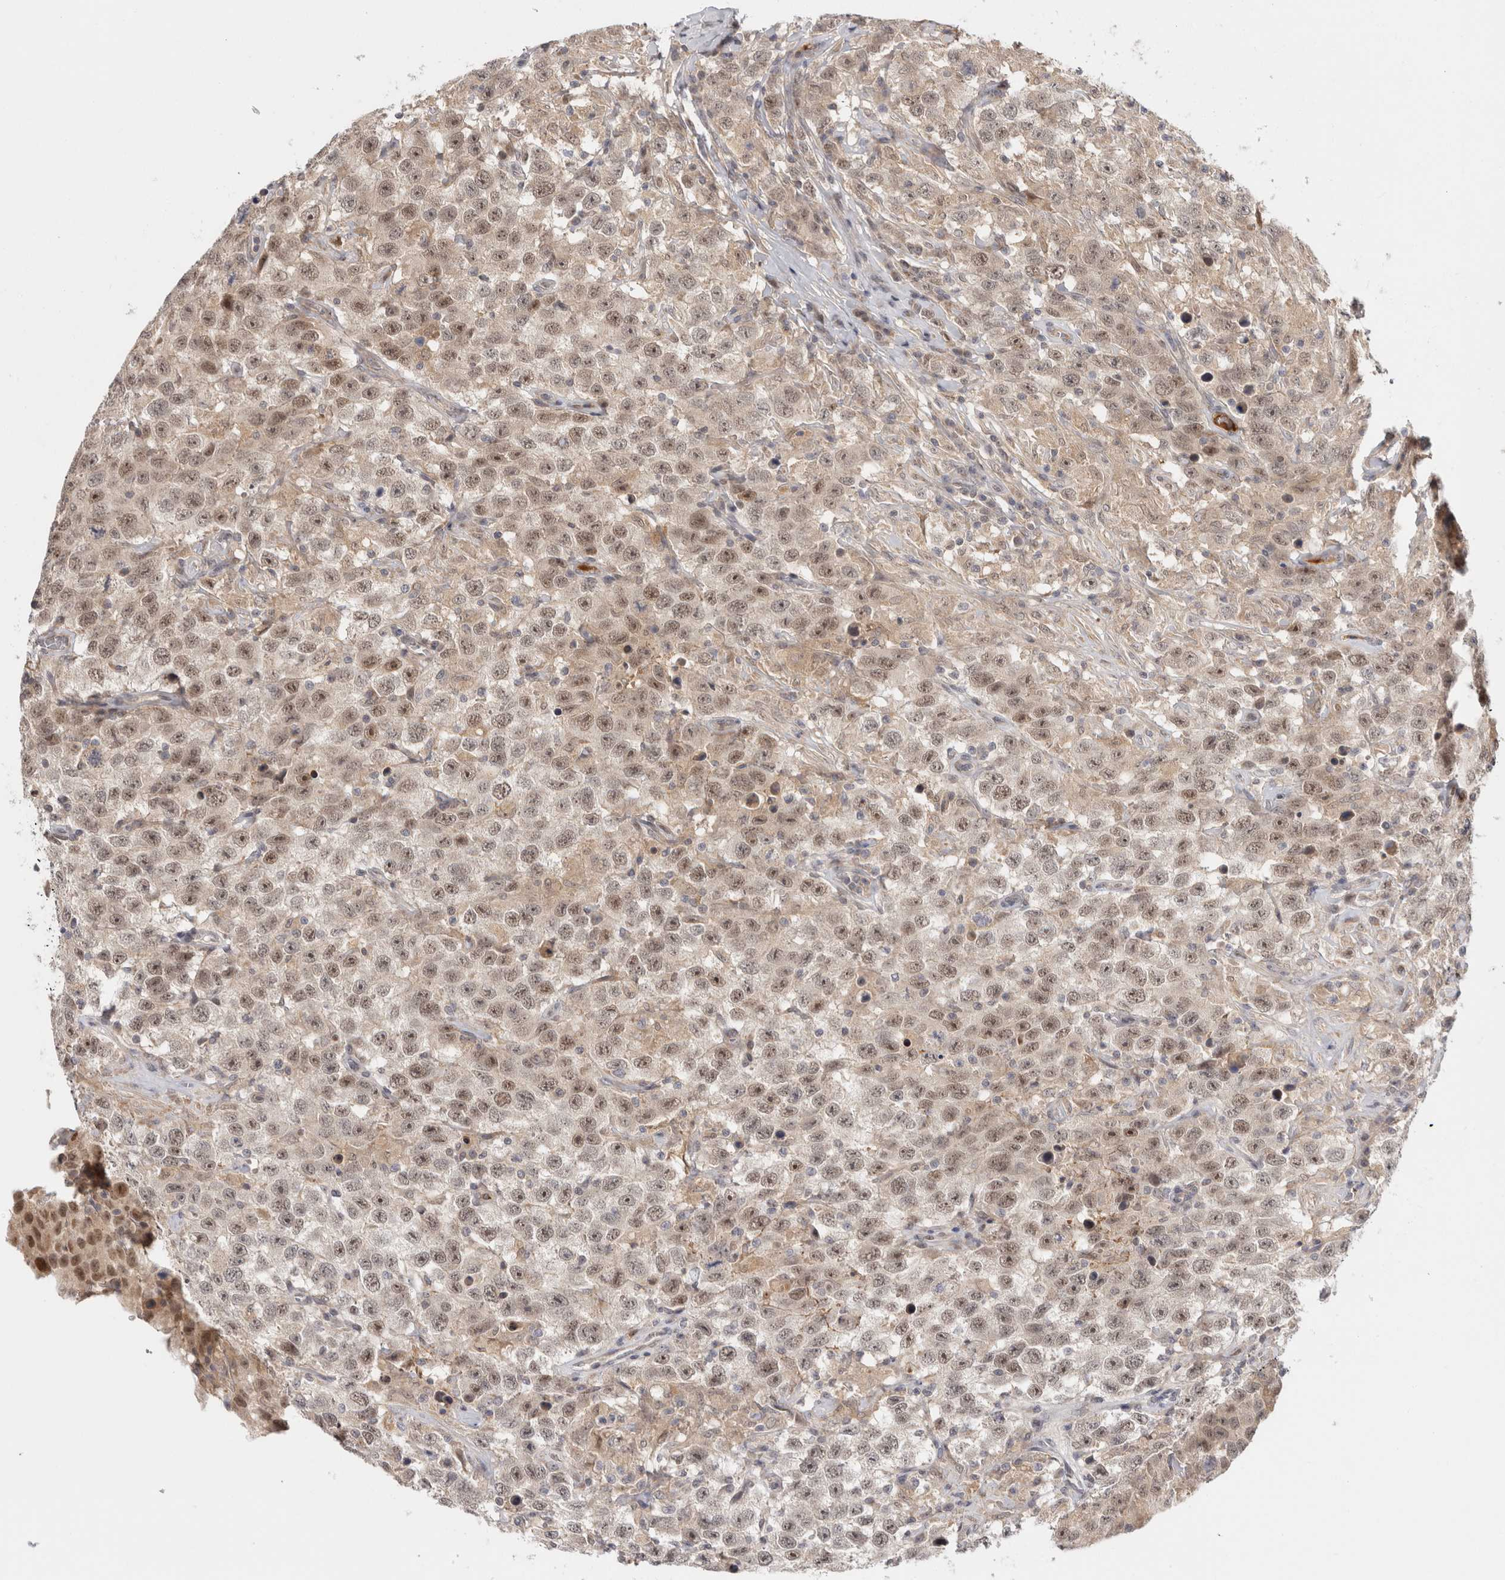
{"staining": {"intensity": "moderate", "quantity": ">75%", "location": "cytoplasmic/membranous,nuclear"}, "tissue": "testis cancer", "cell_type": "Tumor cells", "image_type": "cancer", "snomed": [{"axis": "morphology", "description": "Seminoma, NOS"}, {"axis": "topography", "description": "Testis"}], "caption": "Protein staining shows moderate cytoplasmic/membranous and nuclear staining in about >75% of tumor cells in testis cancer.", "gene": "ZNF318", "patient": {"sex": "male", "age": 41}}